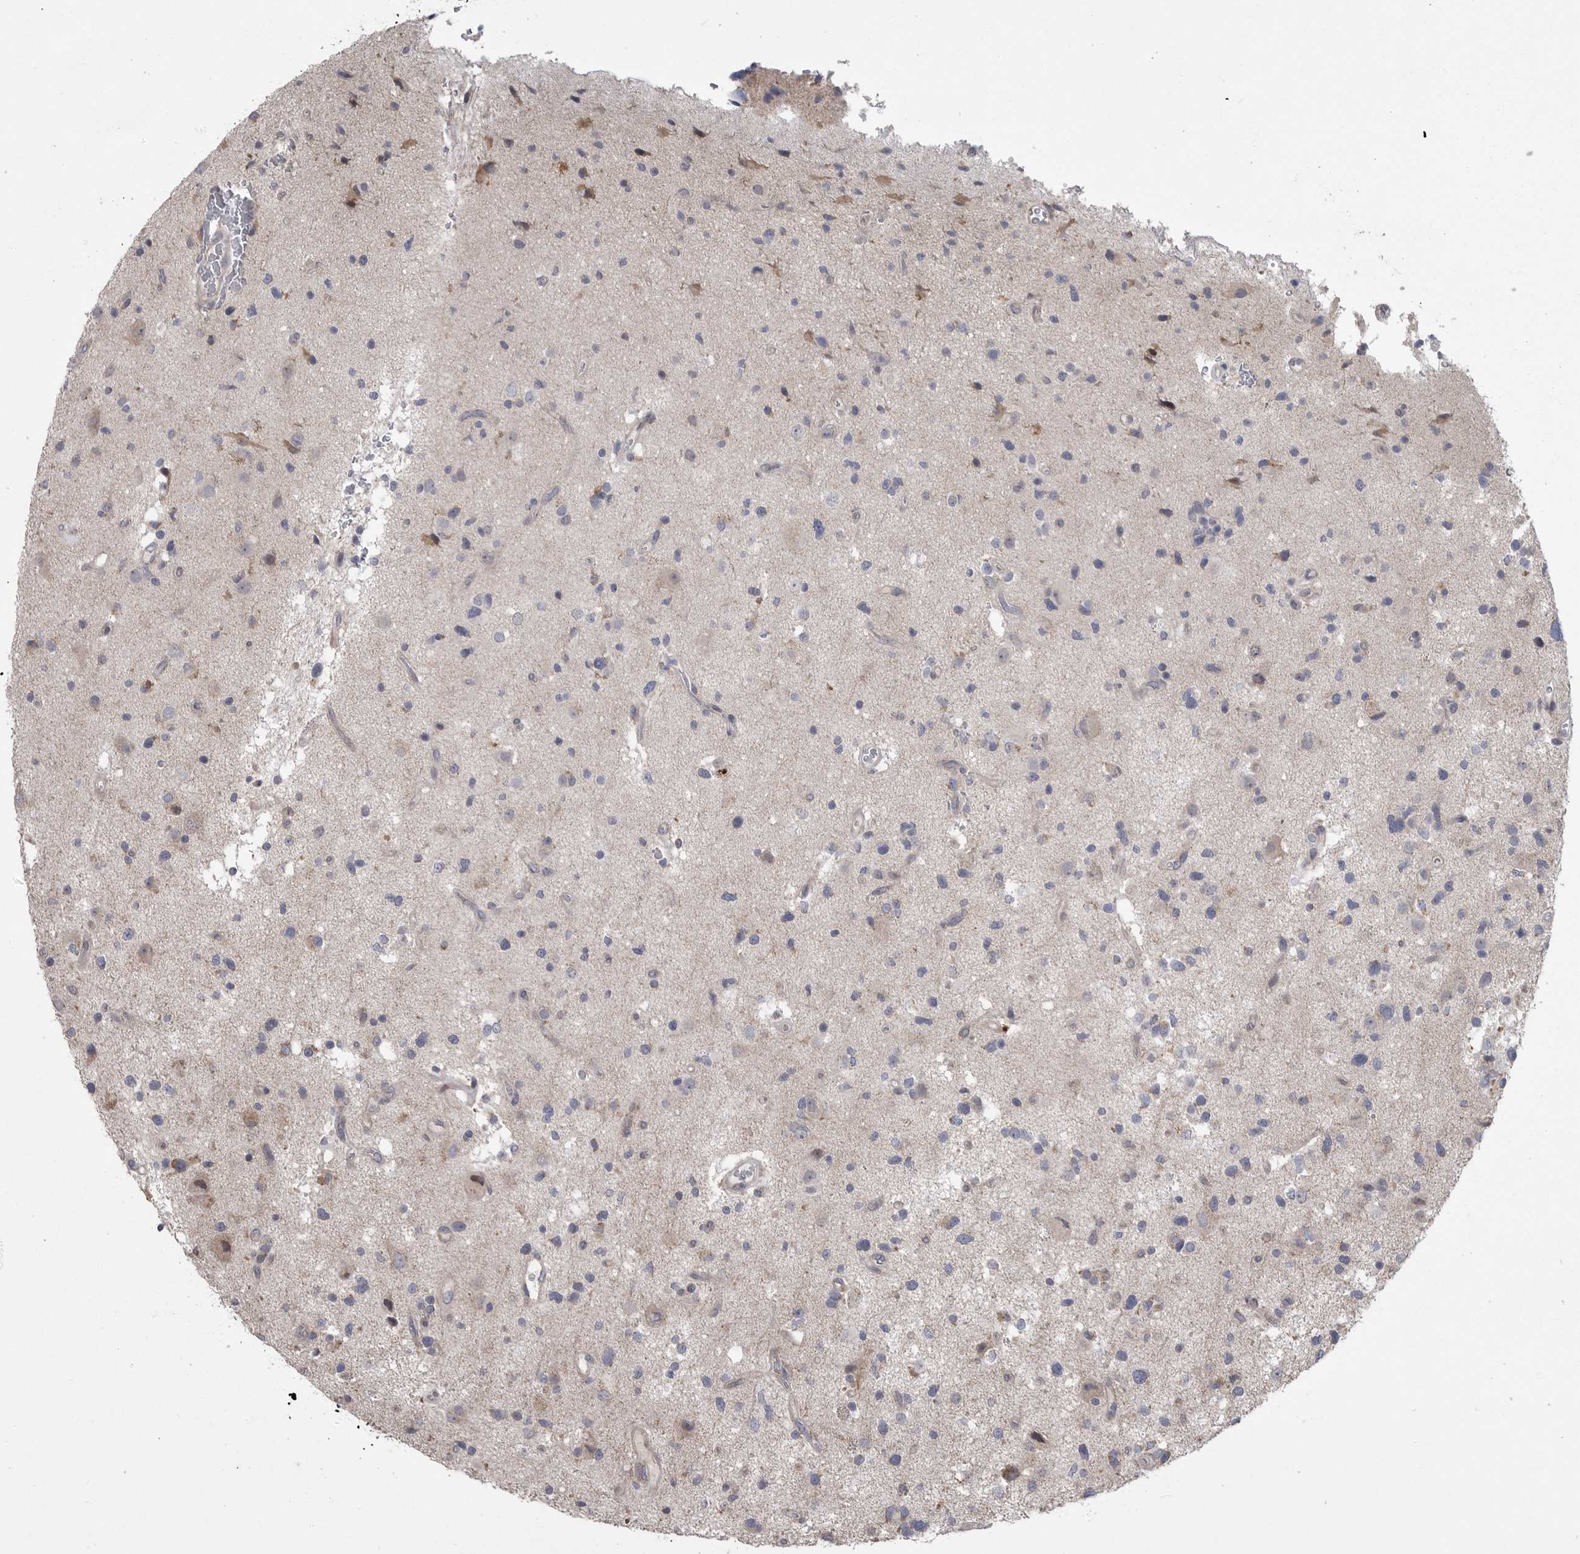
{"staining": {"intensity": "negative", "quantity": "none", "location": "none"}, "tissue": "glioma", "cell_type": "Tumor cells", "image_type": "cancer", "snomed": [{"axis": "morphology", "description": "Glioma, malignant, High grade"}, {"axis": "topography", "description": "Brain"}], "caption": "Immunohistochemistry (IHC) image of neoplastic tissue: glioma stained with DAB demonstrates no significant protein positivity in tumor cells.", "gene": "CRP", "patient": {"sex": "male", "age": 33}}